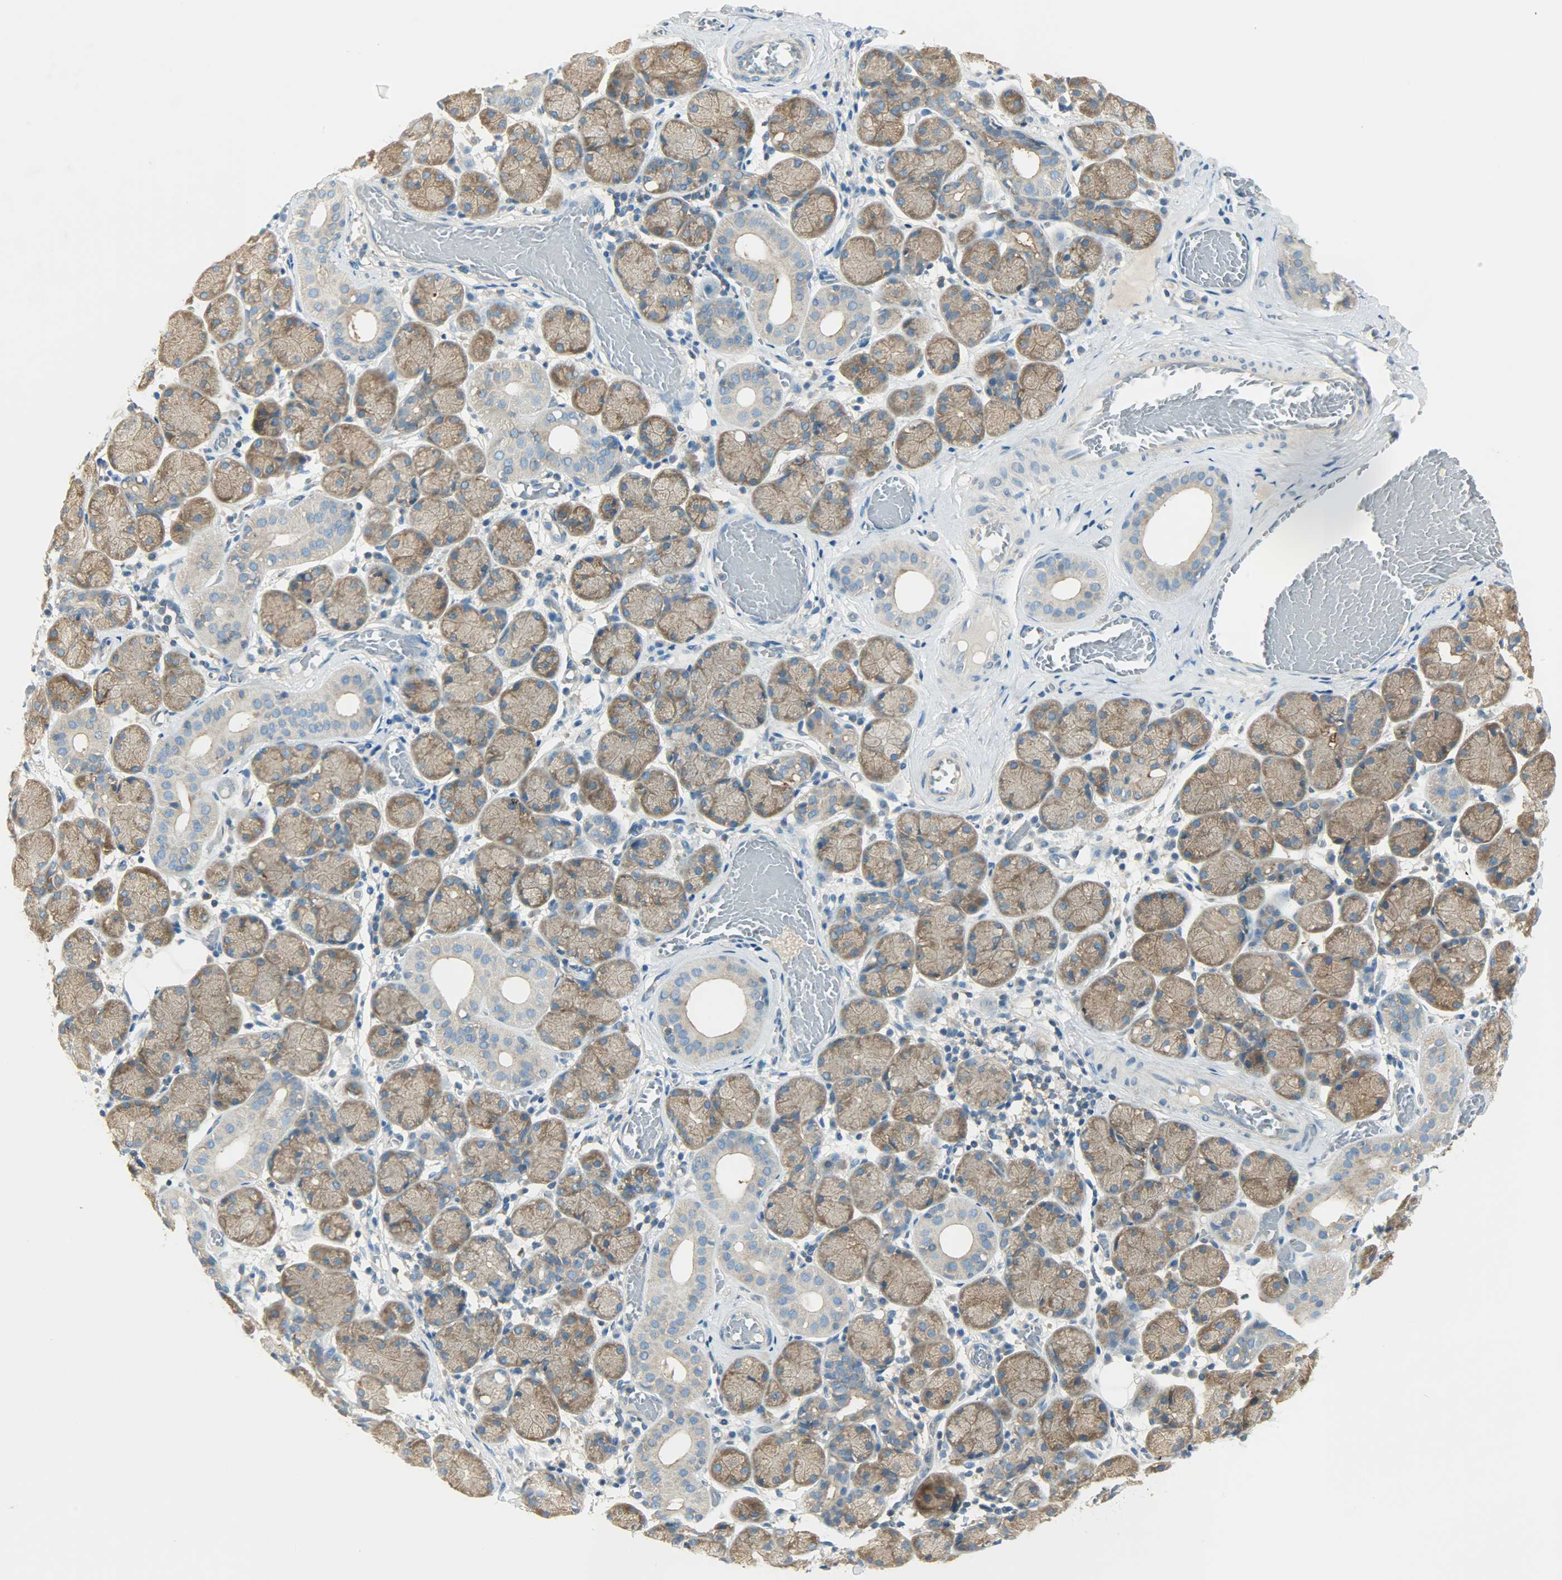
{"staining": {"intensity": "moderate", "quantity": ">75%", "location": "cytoplasmic/membranous"}, "tissue": "salivary gland", "cell_type": "Glandular cells", "image_type": "normal", "snomed": [{"axis": "morphology", "description": "Normal tissue, NOS"}, {"axis": "topography", "description": "Salivary gland"}], "caption": "Immunohistochemical staining of benign human salivary gland reveals medium levels of moderate cytoplasmic/membranous positivity in approximately >75% of glandular cells.", "gene": "TSC22D2", "patient": {"sex": "female", "age": 24}}